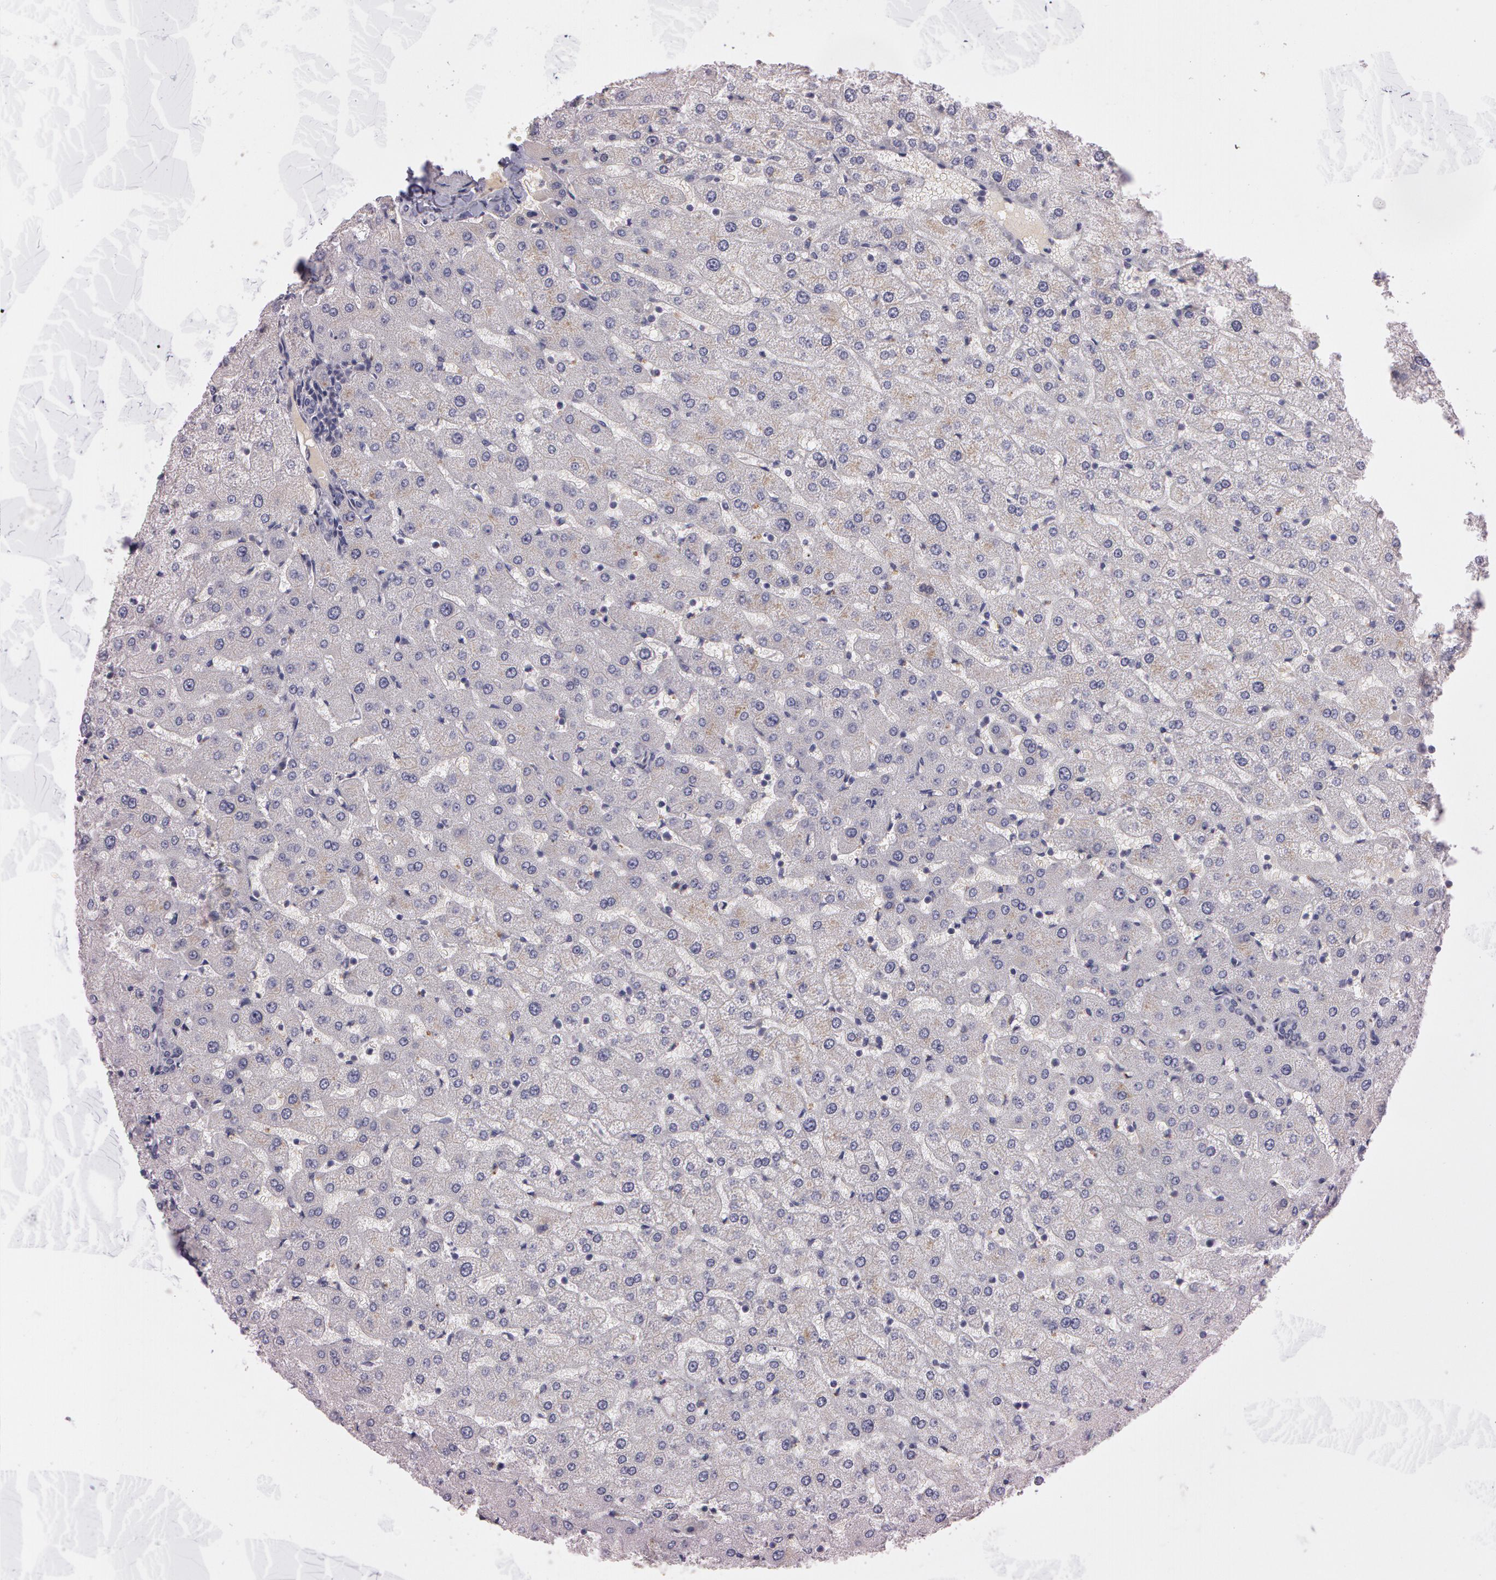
{"staining": {"intensity": "negative", "quantity": "none", "location": "none"}, "tissue": "liver", "cell_type": "Cholangiocytes", "image_type": "normal", "snomed": [{"axis": "morphology", "description": "Normal tissue, NOS"}, {"axis": "morphology", "description": "Fibrosis, NOS"}, {"axis": "topography", "description": "Liver"}], "caption": "Immunohistochemistry of benign human liver reveals no expression in cholangiocytes.", "gene": "MXRA5", "patient": {"sex": "female", "age": 29}}